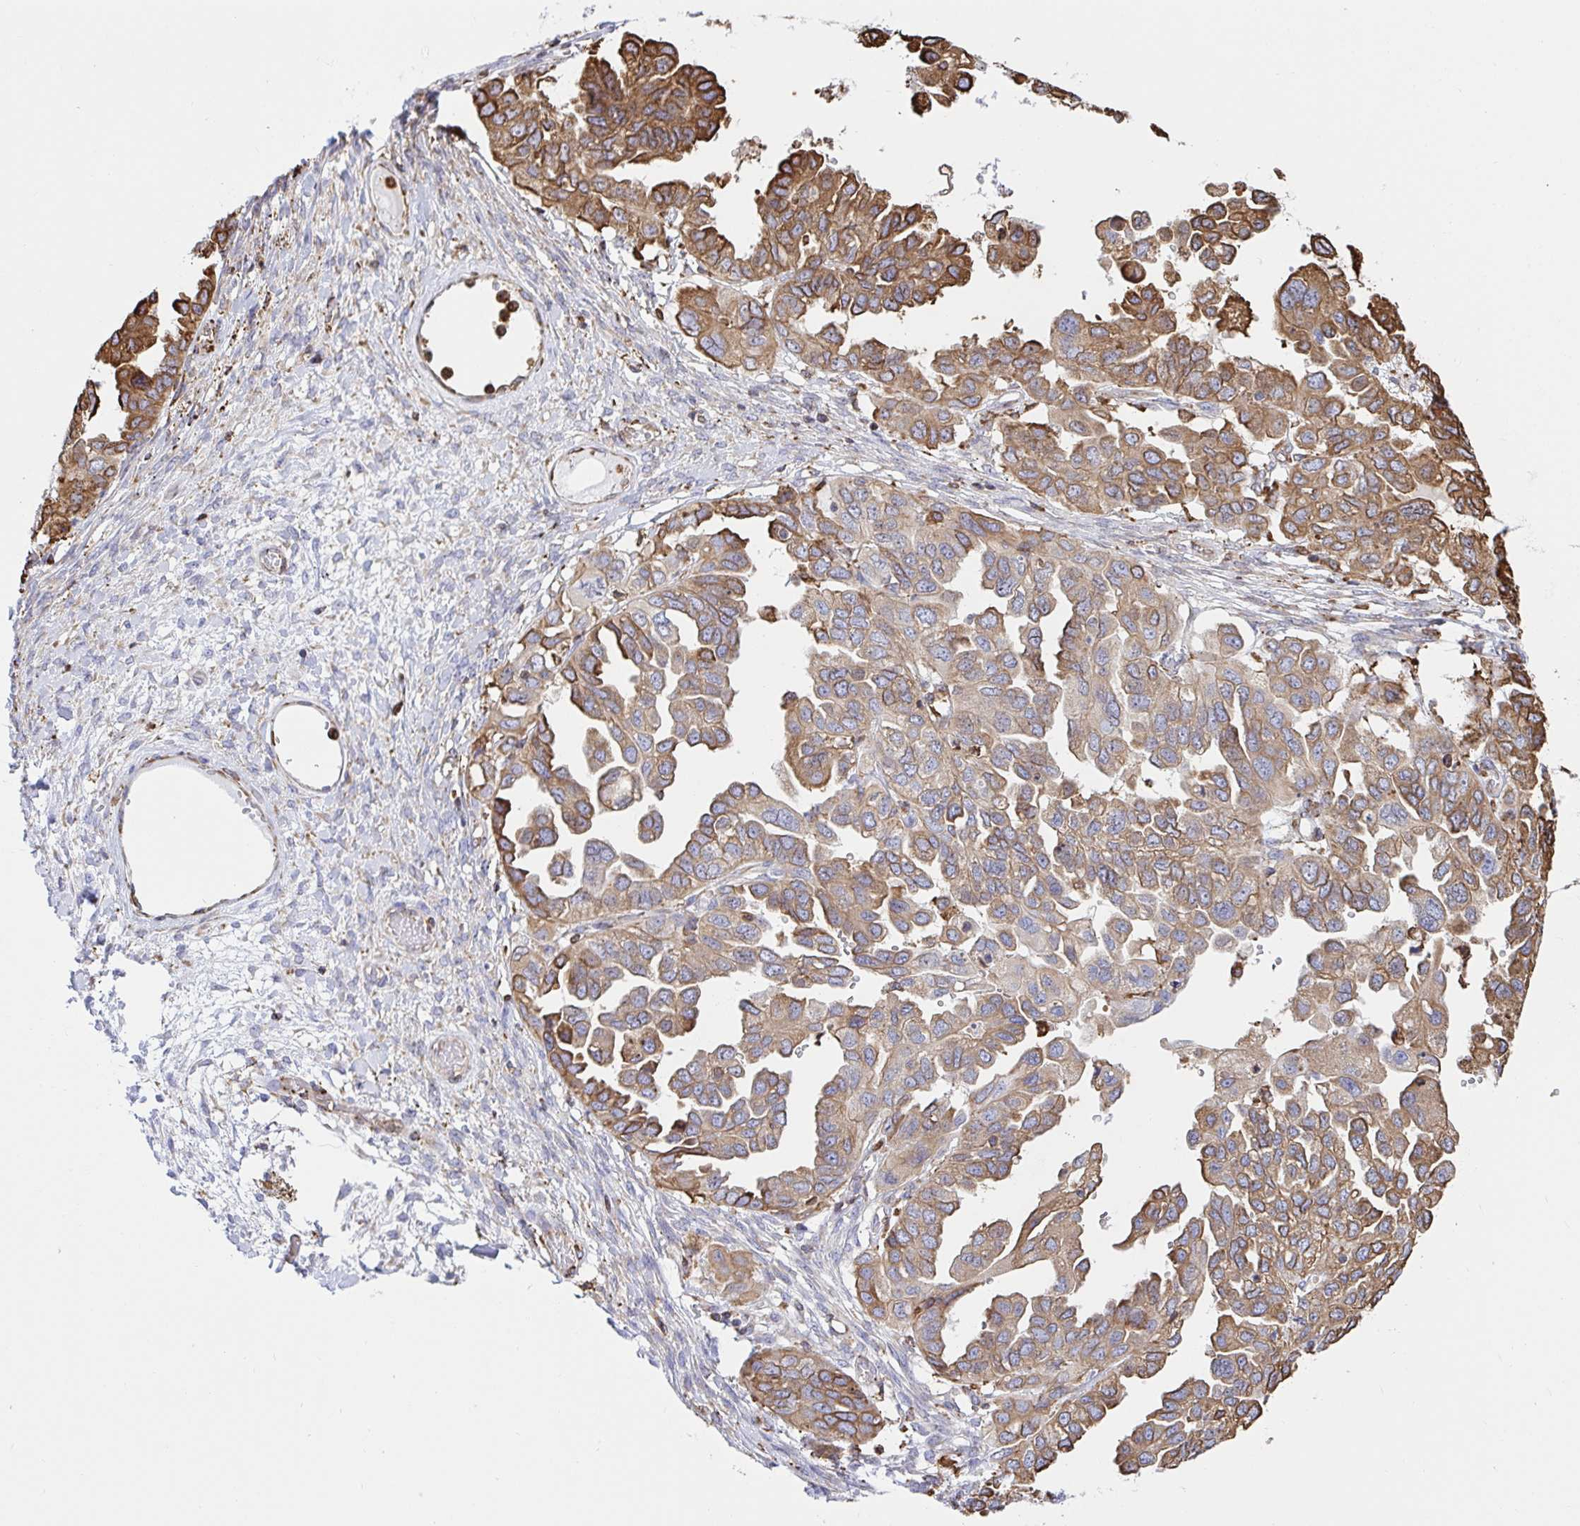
{"staining": {"intensity": "moderate", "quantity": ">75%", "location": "cytoplasmic/membranous"}, "tissue": "ovarian cancer", "cell_type": "Tumor cells", "image_type": "cancer", "snomed": [{"axis": "morphology", "description": "Cystadenocarcinoma, serous, NOS"}, {"axis": "topography", "description": "Ovary"}], "caption": "This image shows immunohistochemistry staining of ovarian serous cystadenocarcinoma, with medium moderate cytoplasmic/membranous positivity in about >75% of tumor cells.", "gene": "CLGN", "patient": {"sex": "female", "age": 53}}